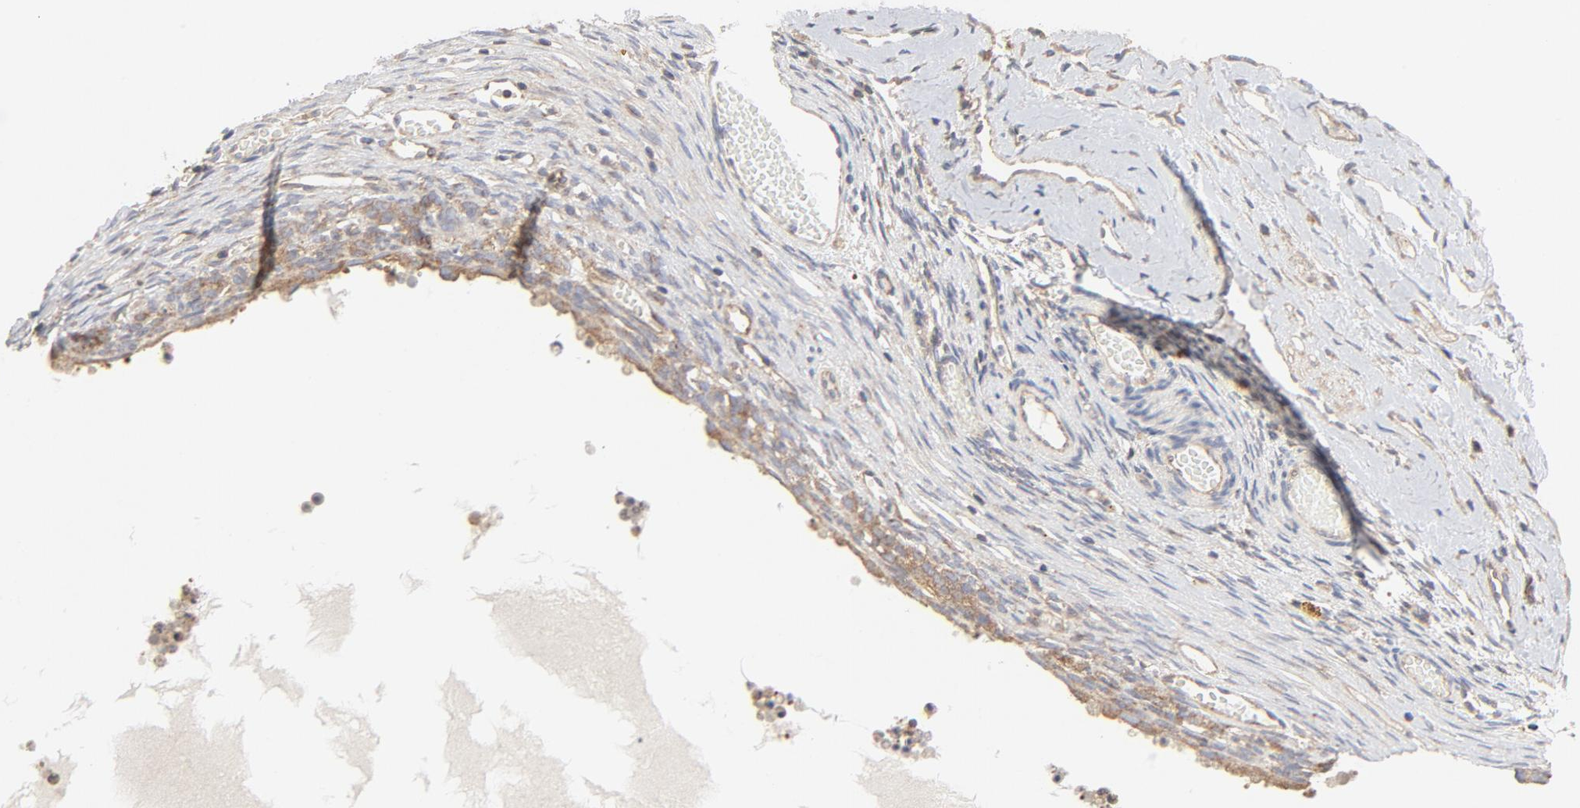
{"staining": {"intensity": "negative", "quantity": "none", "location": "none"}, "tissue": "ovary", "cell_type": "Ovarian stroma cells", "image_type": "normal", "snomed": [{"axis": "morphology", "description": "Normal tissue, NOS"}, {"axis": "topography", "description": "Ovary"}], "caption": "Ovarian stroma cells are negative for brown protein staining in normal ovary.", "gene": "RABEP1", "patient": {"sex": "female", "age": 35}}